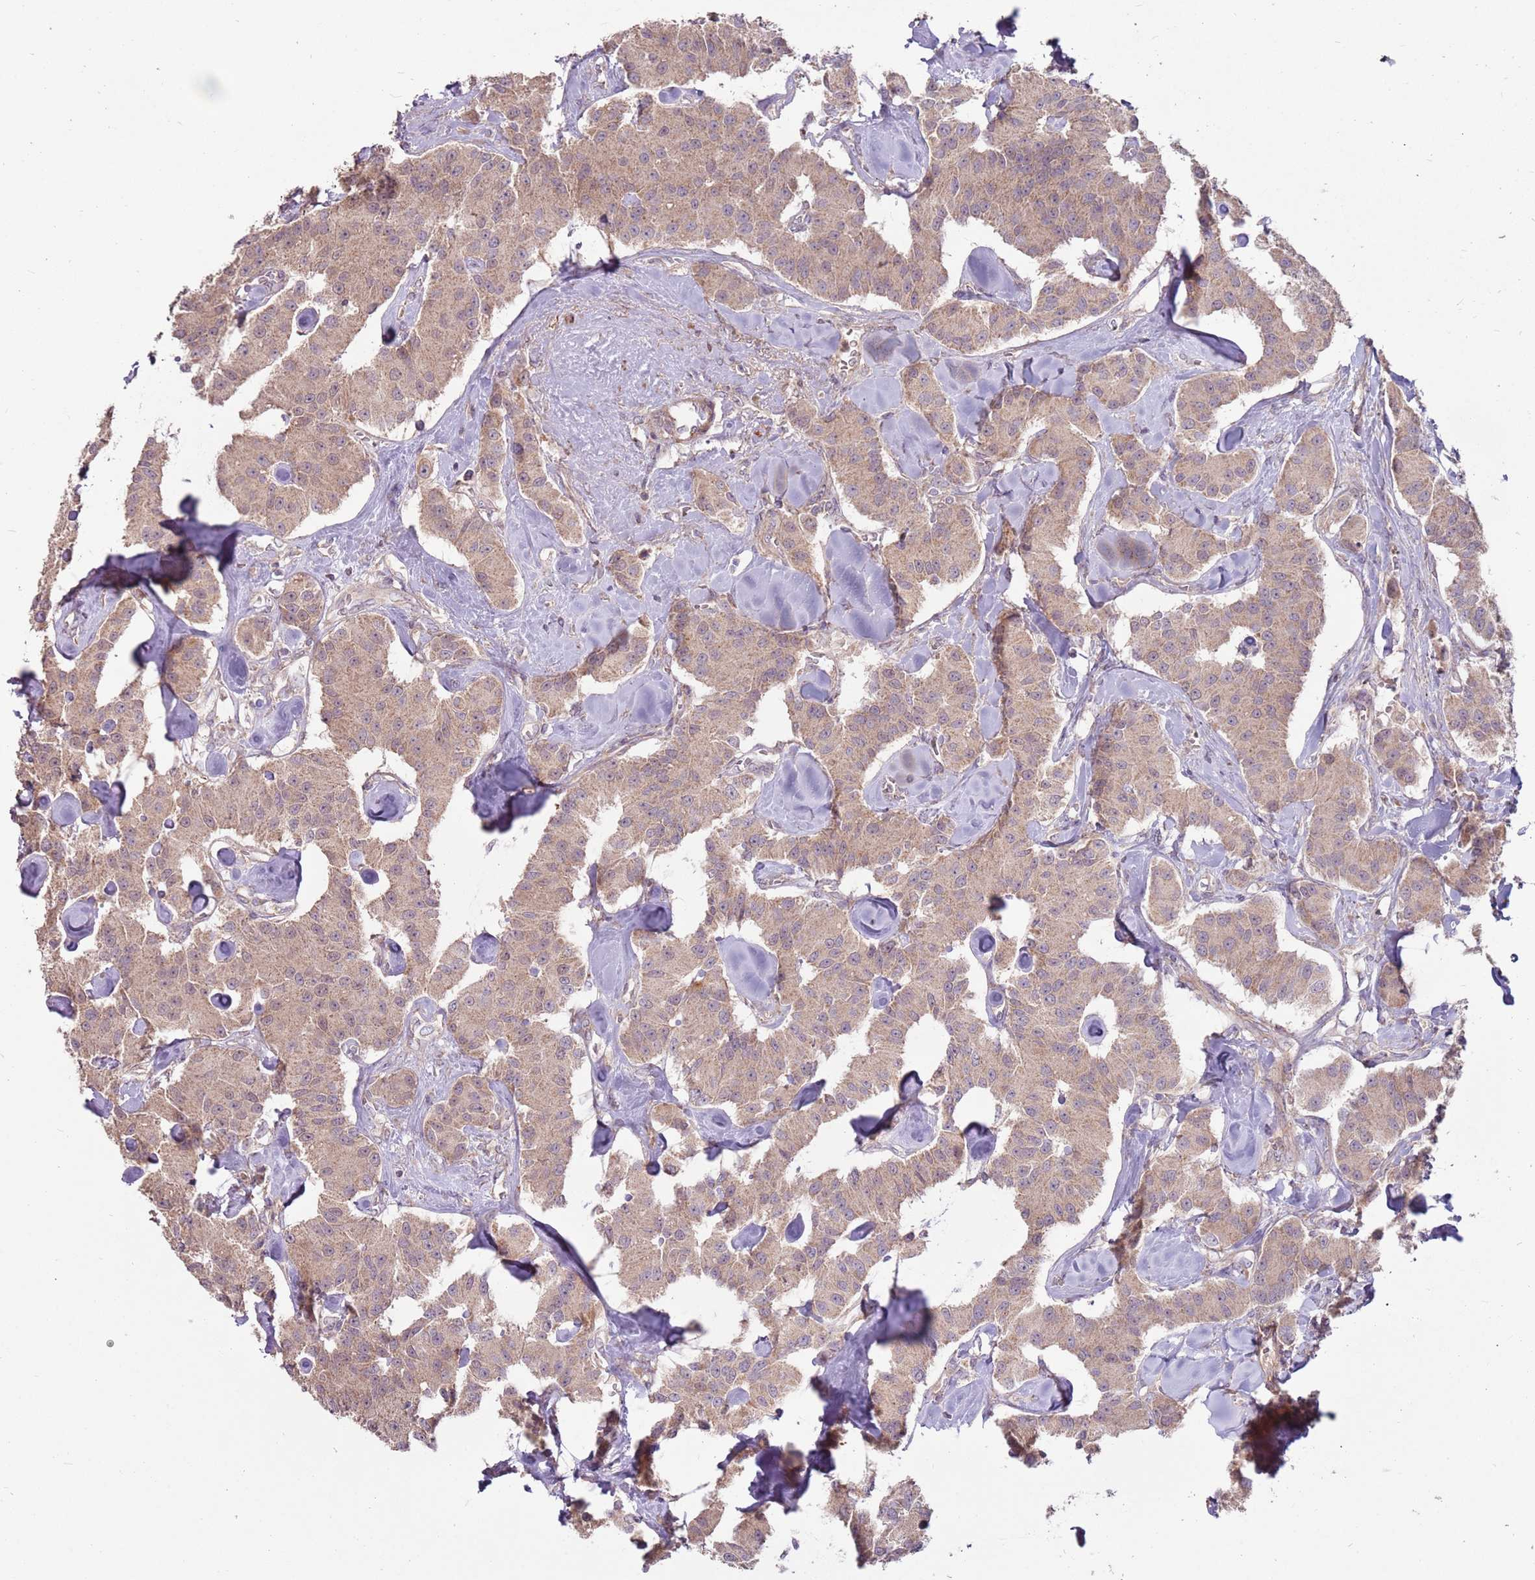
{"staining": {"intensity": "weak", "quantity": ">75%", "location": "cytoplasmic/membranous"}, "tissue": "carcinoid", "cell_type": "Tumor cells", "image_type": "cancer", "snomed": [{"axis": "morphology", "description": "Carcinoid, malignant, NOS"}, {"axis": "topography", "description": "Pancreas"}], "caption": "There is low levels of weak cytoplasmic/membranous expression in tumor cells of carcinoid (malignant), as demonstrated by immunohistochemical staining (brown color).", "gene": "SPATA31D1", "patient": {"sex": "male", "age": 41}}